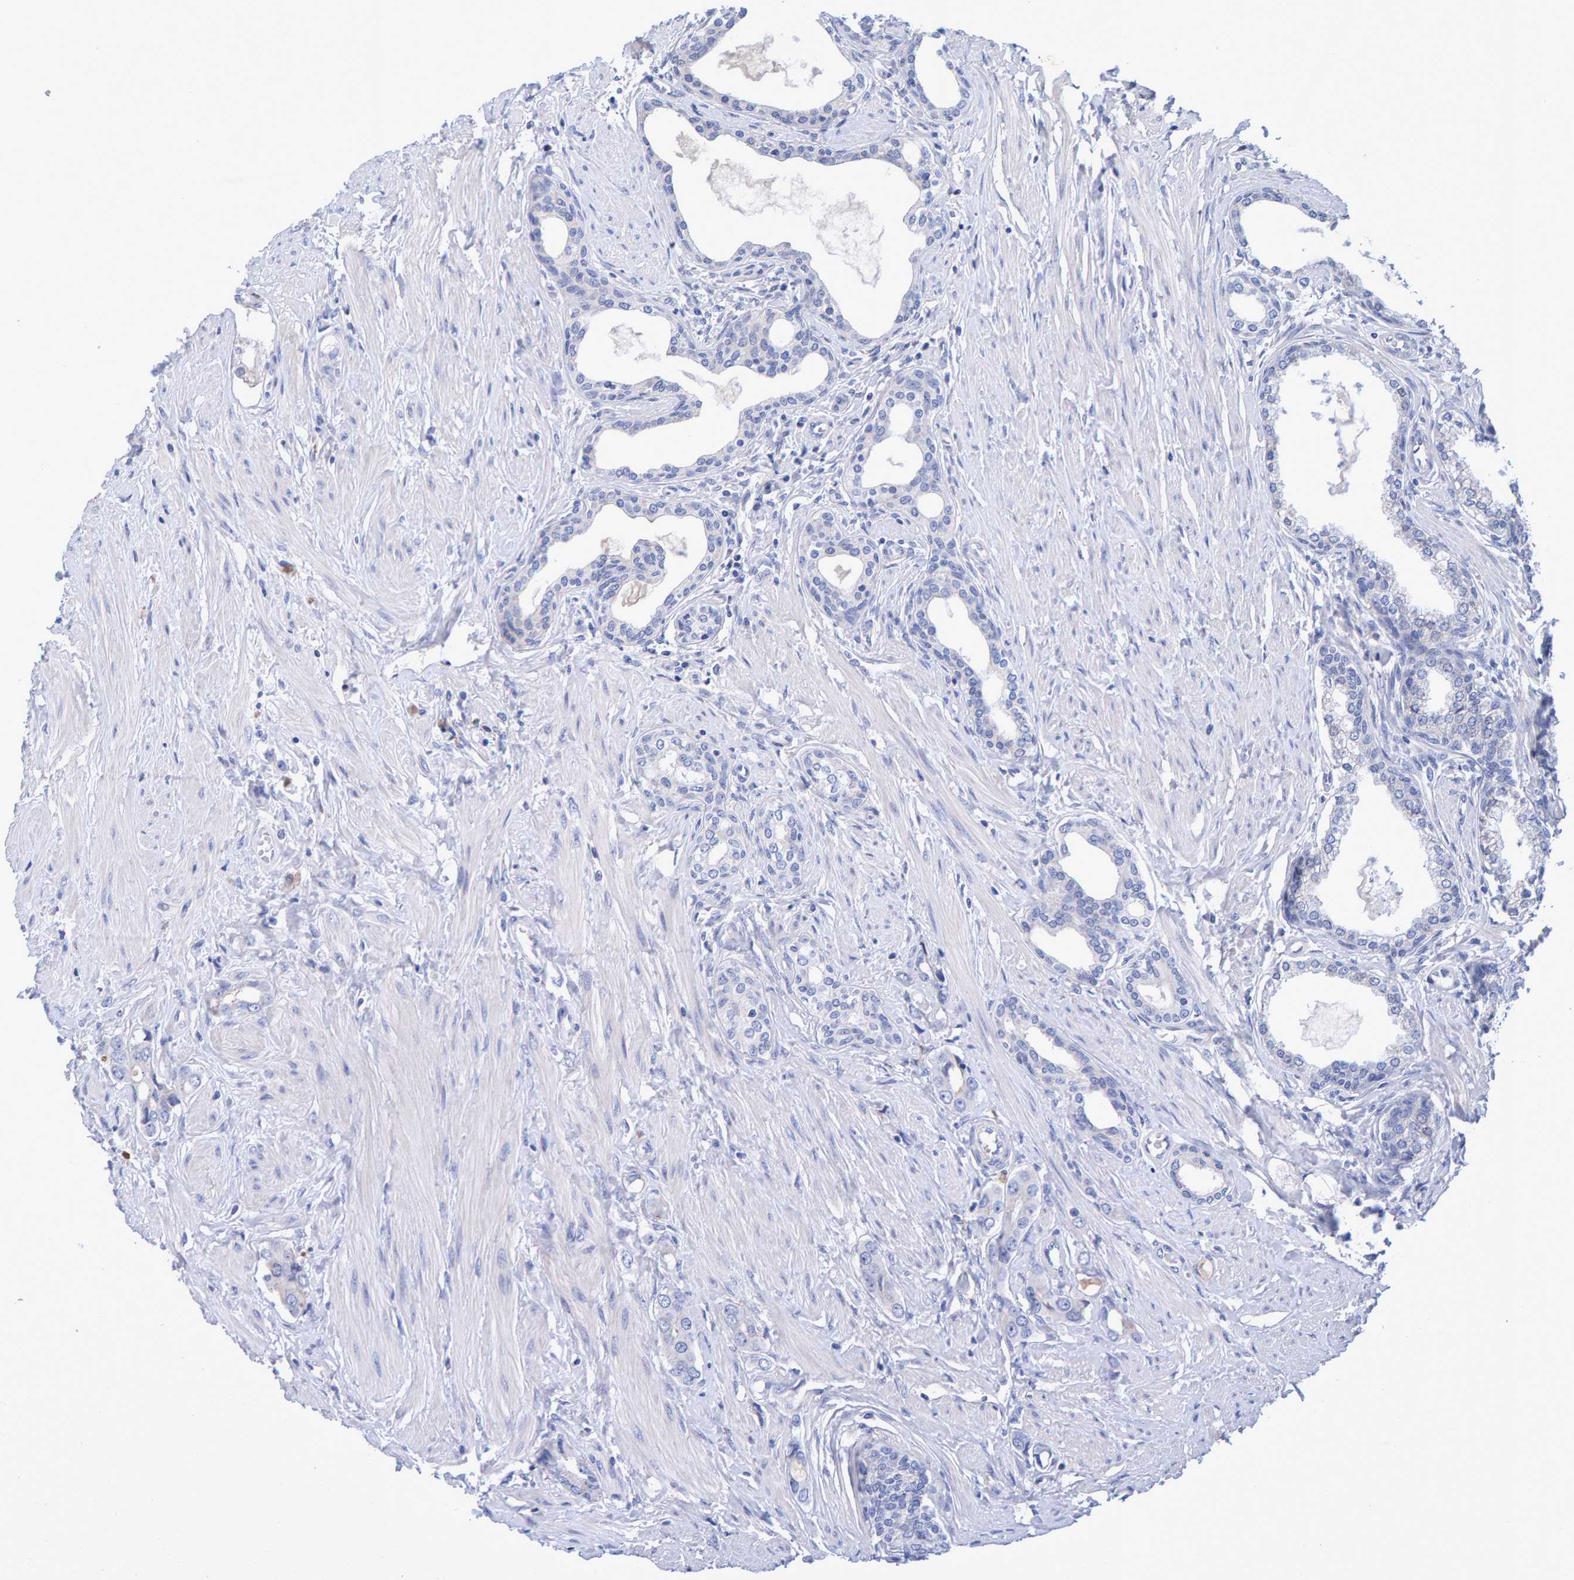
{"staining": {"intensity": "negative", "quantity": "none", "location": "none"}, "tissue": "prostate cancer", "cell_type": "Tumor cells", "image_type": "cancer", "snomed": [{"axis": "morphology", "description": "Adenocarcinoma, High grade"}, {"axis": "topography", "description": "Prostate"}], "caption": "This is a photomicrograph of IHC staining of prostate cancer (high-grade adenocarcinoma), which shows no expression in tumor cells. The staining is performed using DAB (3,3'-diaminobenzidine) brown chromogen with nuclei counter-stained in using hematoxylin.", "gene": "EFR3A", "patient": {"sex": "male", "age": 52}}